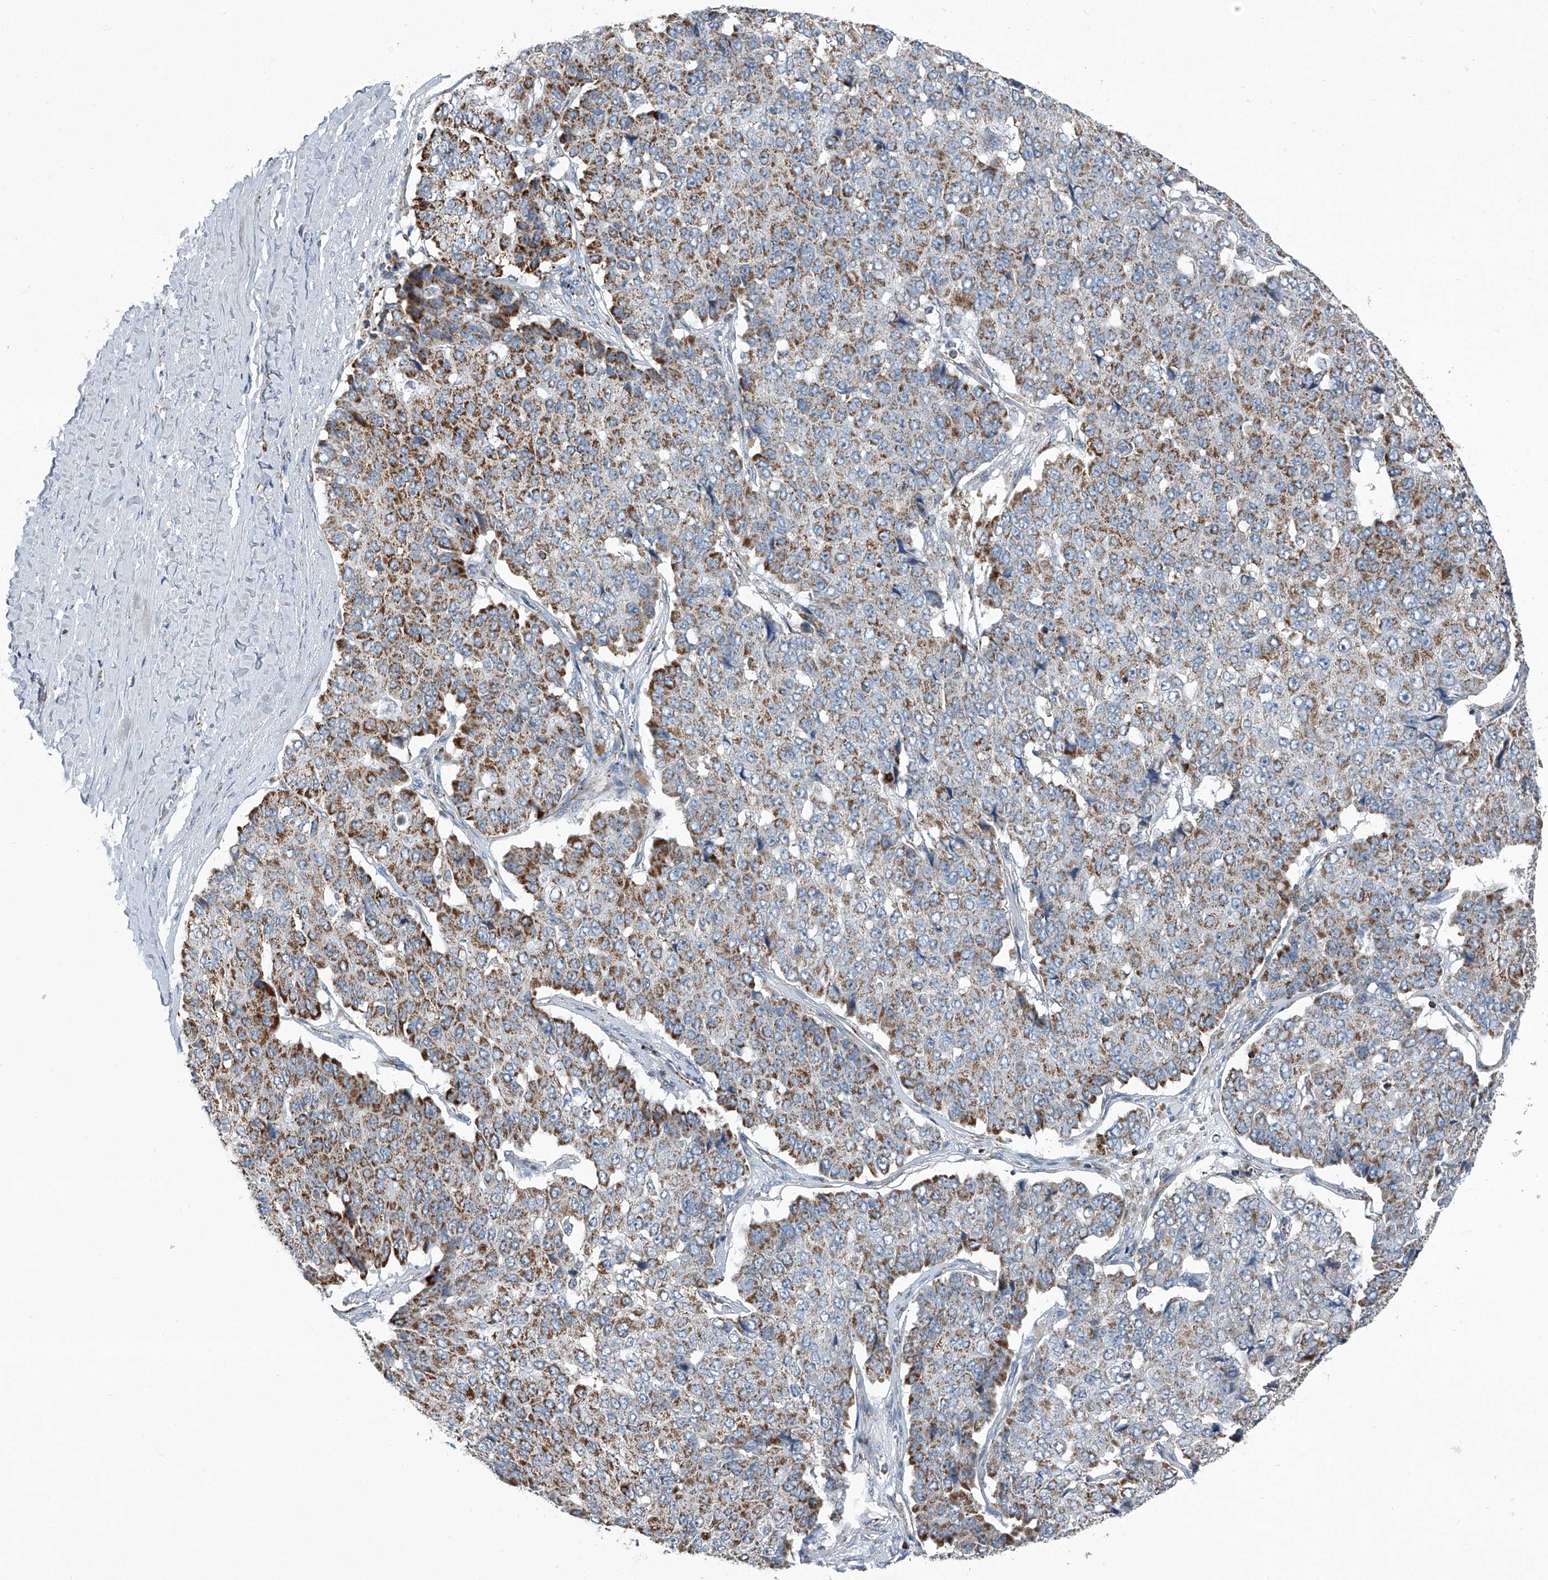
{"staining": {"intensity": "moderate", "quantity": "25%-75%", "location": "cytoplasmic/membranous"}, "tissue": "pancreatic cancer", "cell_type": "Tumor cells", "image_type": "cancer", "snomed": [{"axis": "morphology", "description": "Adenocarcinoma, NOS"}, {"axis": "topography", "description": "Pancreas"}], "caption": "This is a photomicrograph of immunohistochemistry staining of pancreatic adenocarcinoma, which shows moderate positivity in the cytoplasmic/membranous of tumor cells.", "gene": "CHRNA7", "patient": {"sex": "male", "age": 50}}